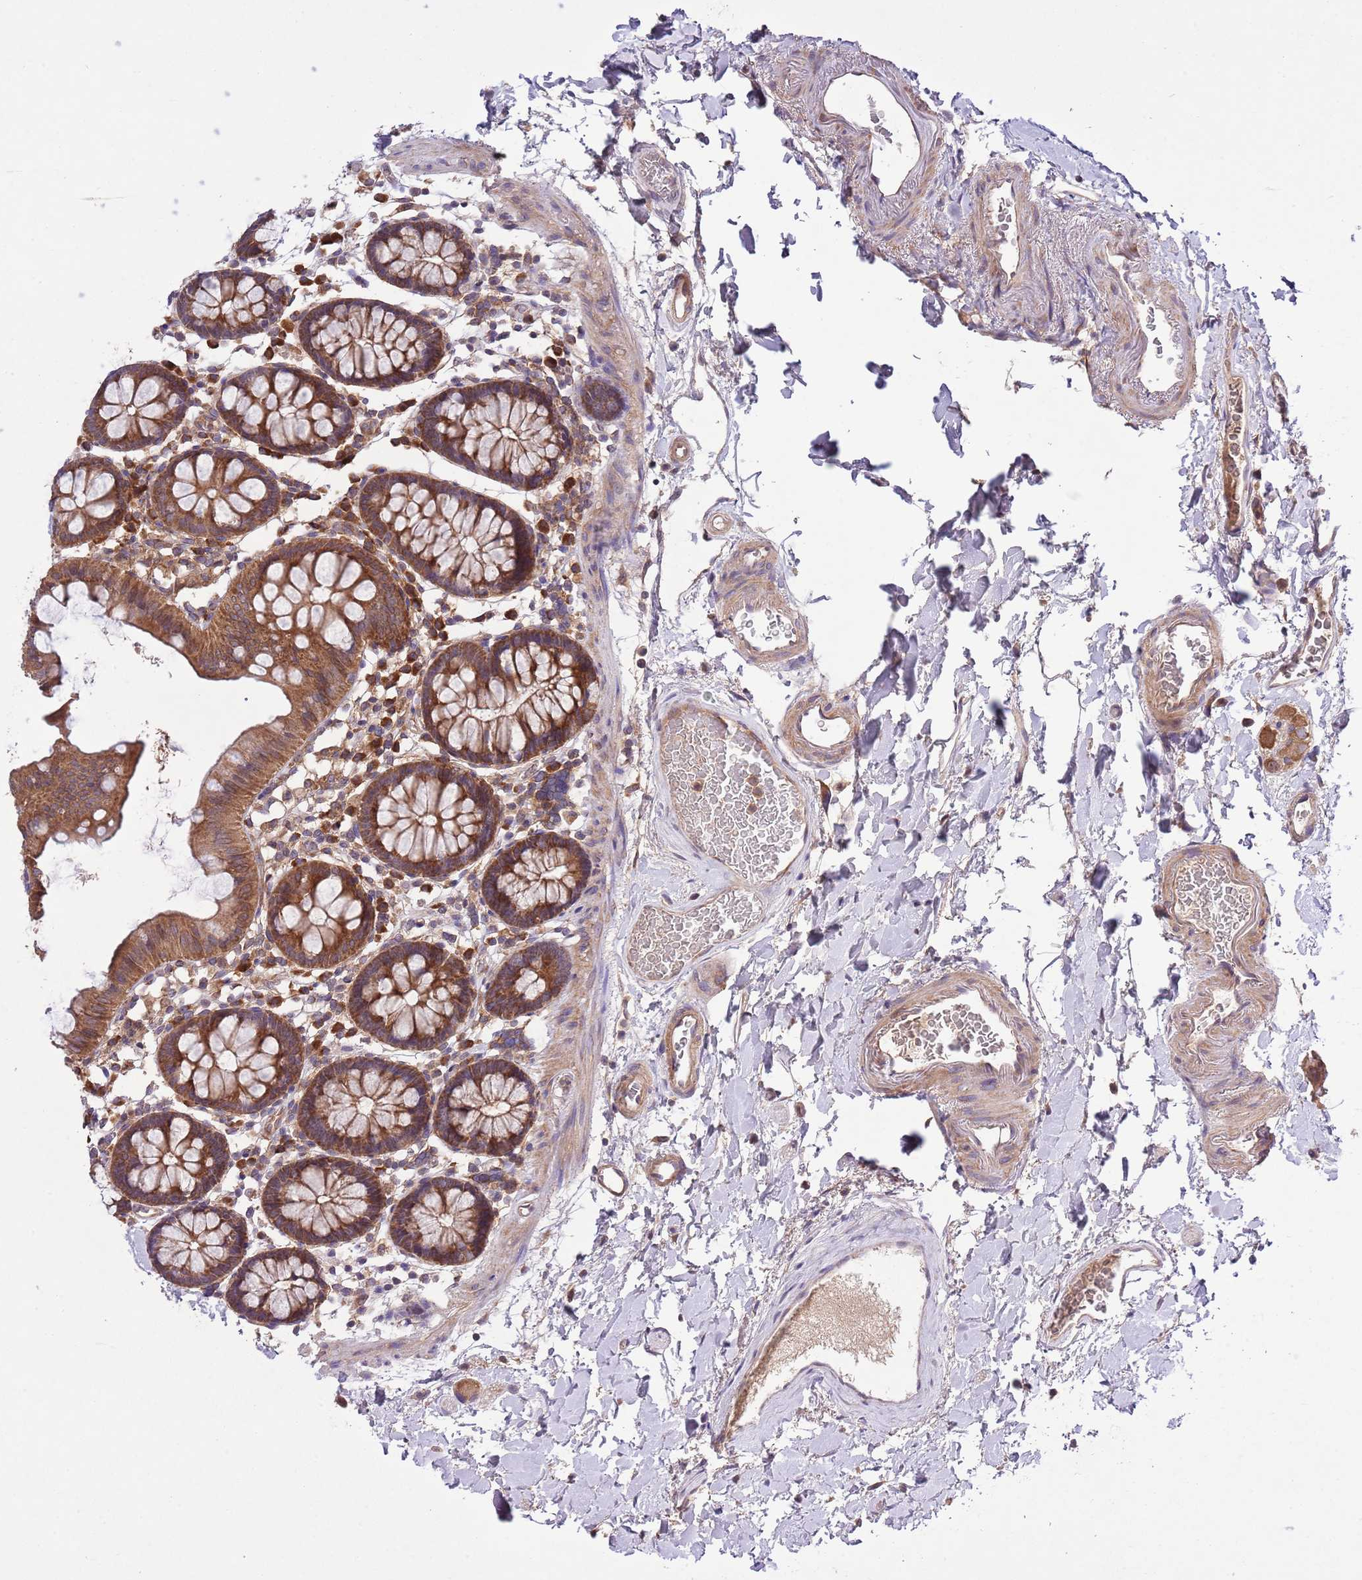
{"staining": {"intensity": "moderate", "quantity": ">75%", "location": "cytoplasmic/membranous"}, "tissue": "colon", "cell_type": "Endothelial cells", "image_type": "normal", "snomed": [{"axis": "morphology", "description": "Normal tissue, NOS"}, {"axis": "topography", "description": "Colon"}], "caption": "Approximately >75% of endothelial cells in unremarkable colon display moderate cytoplasmic/membranous protein expression as visualized by brown immunohistochemical staining.", "gene": "MFNG", "patient": {"sex": "male", "age": 75}}